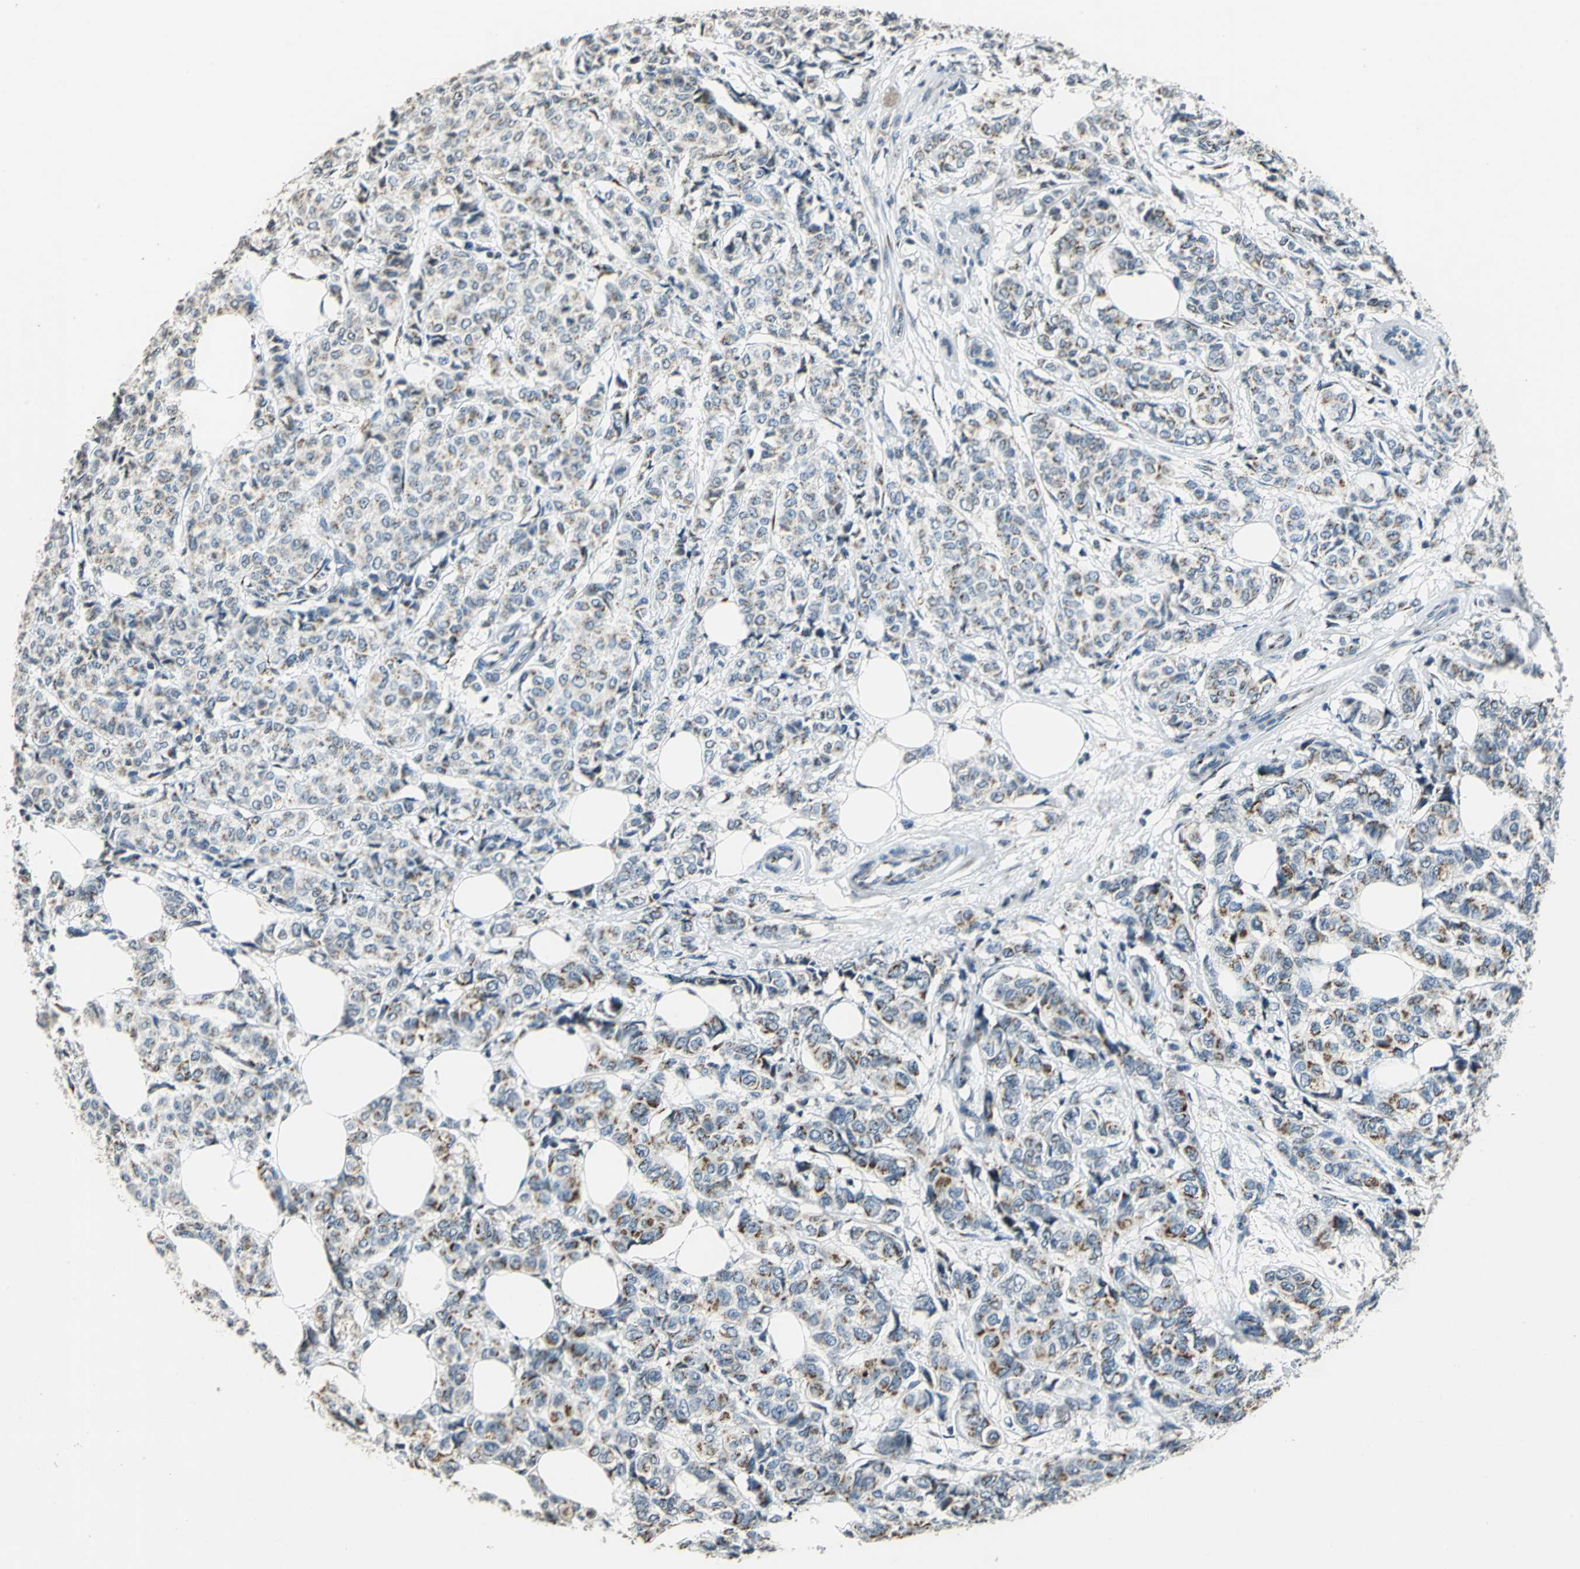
{"staining": {"intensity": "weak", "quantity": "25%-75%", "location": "cytoplasmic/membranous"}, "tissue": "breast cancer", "cell_type": "Tumor cells", "image_type": "cancer", "snomed": [{"axis": "morphology", "description": "Lobular carcinoma"}, {"axis": "topography", "description": "Breast"}], "caption": "Protein staining by IHC shows weak cytoplasmic/membranous staining in about 25%-75% of tumor cells in breast cancer (lobular carcinoma).", "gene": "TMEM115", "patient": {"sex": "female", "age": 60}}